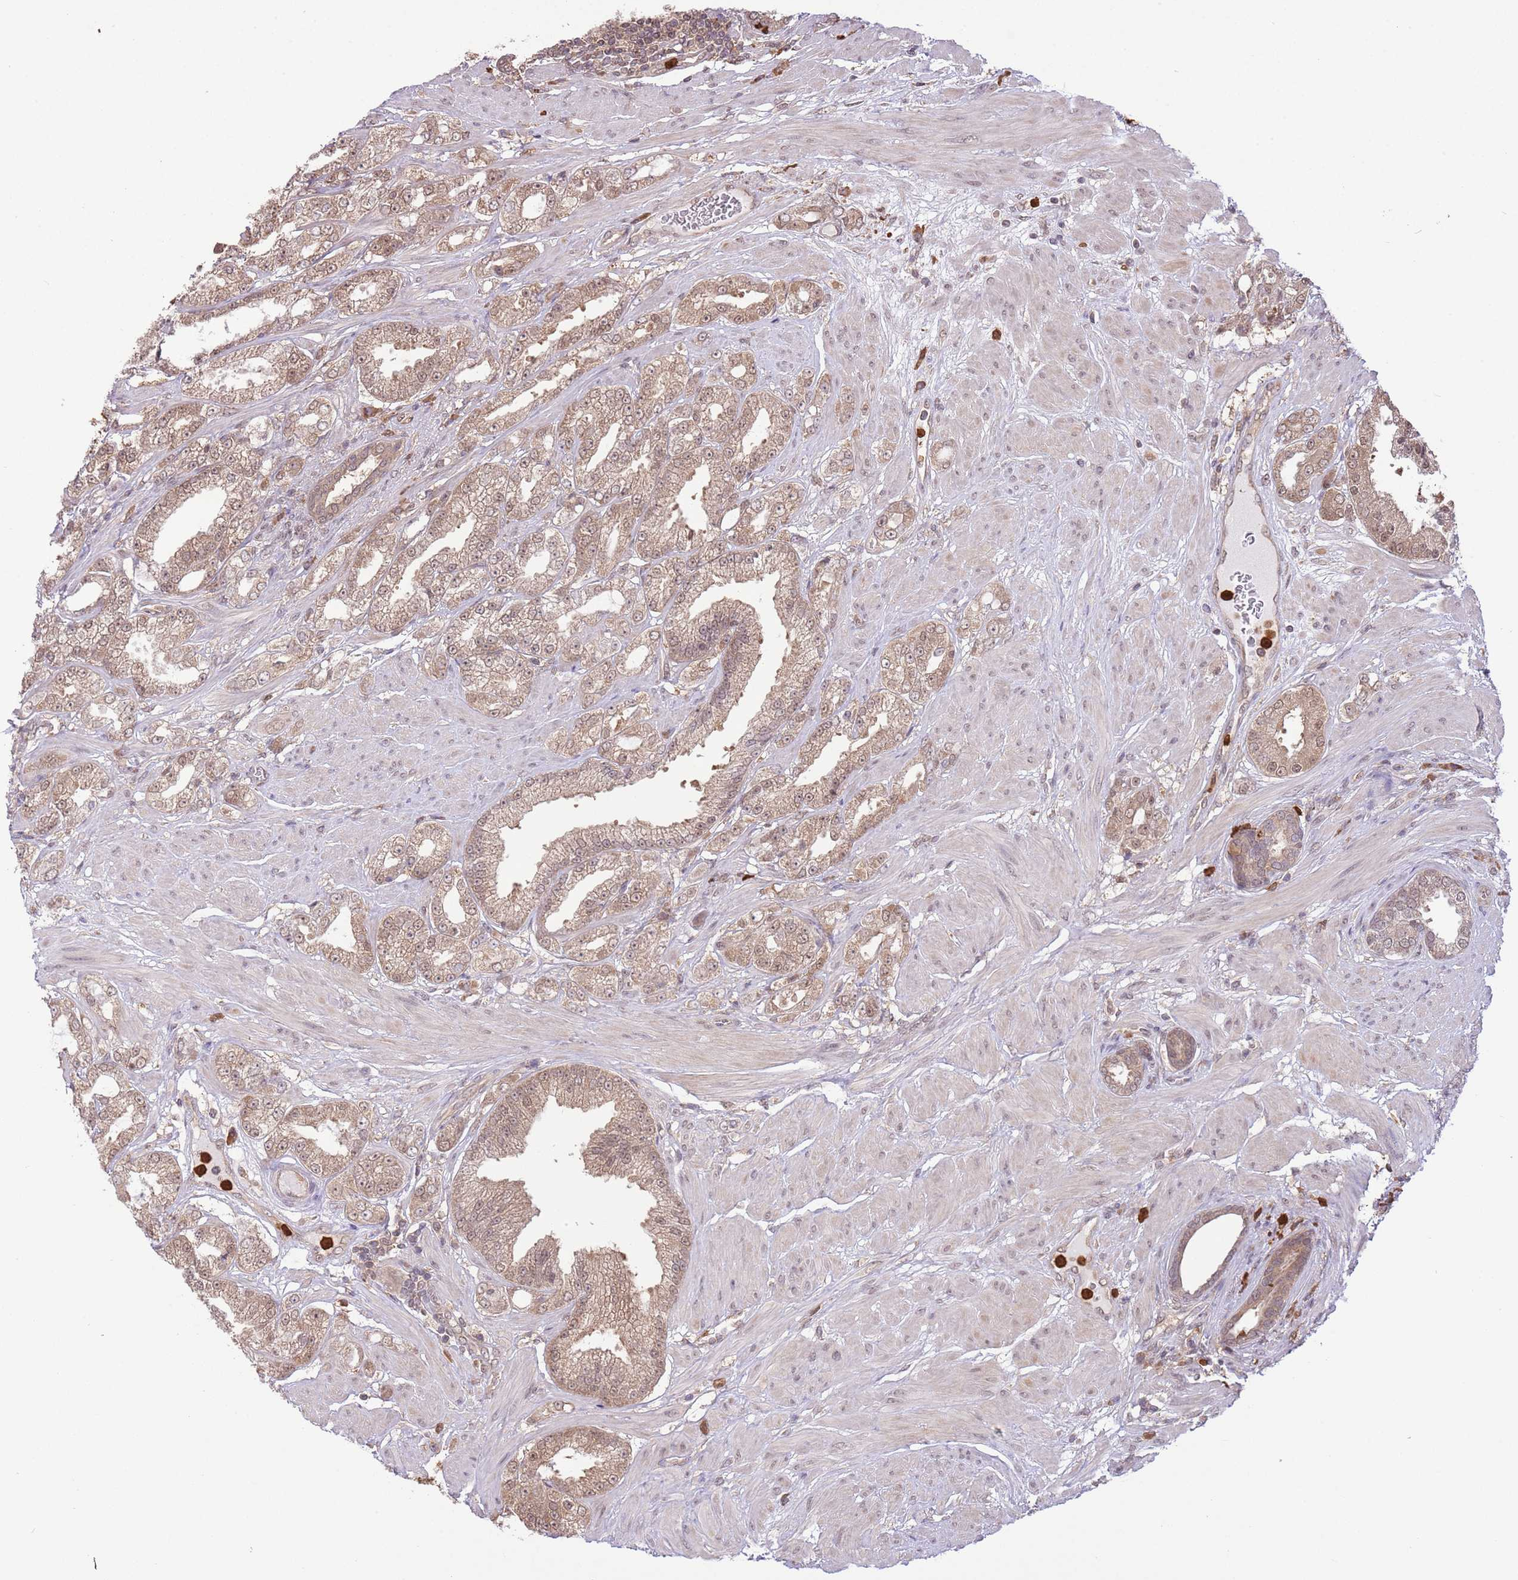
{"staining": {"intensity": "weak", "quantity": ">75%", "location": "cytoplasmic/membranous,nuclear"}, "tissue": "prostate cancer", "cell_type": "Tumor cells", "image_type": "cancer", "snomed": [{"axis": "morphology", "description": "Adenocarcinoma, High grade"}, {"axis": "topography", "description": "Prostate"}], "caption": "Prostate cancer (high-grade adenocarcinoma) was stained to show a protein in brown. There is low levels of weak cytoplasmic/membranous and nuclear positivity in about >75% of tumor cells.", "gene": "AMIGO1", "patient": {"sex": "male", "age": 68}}